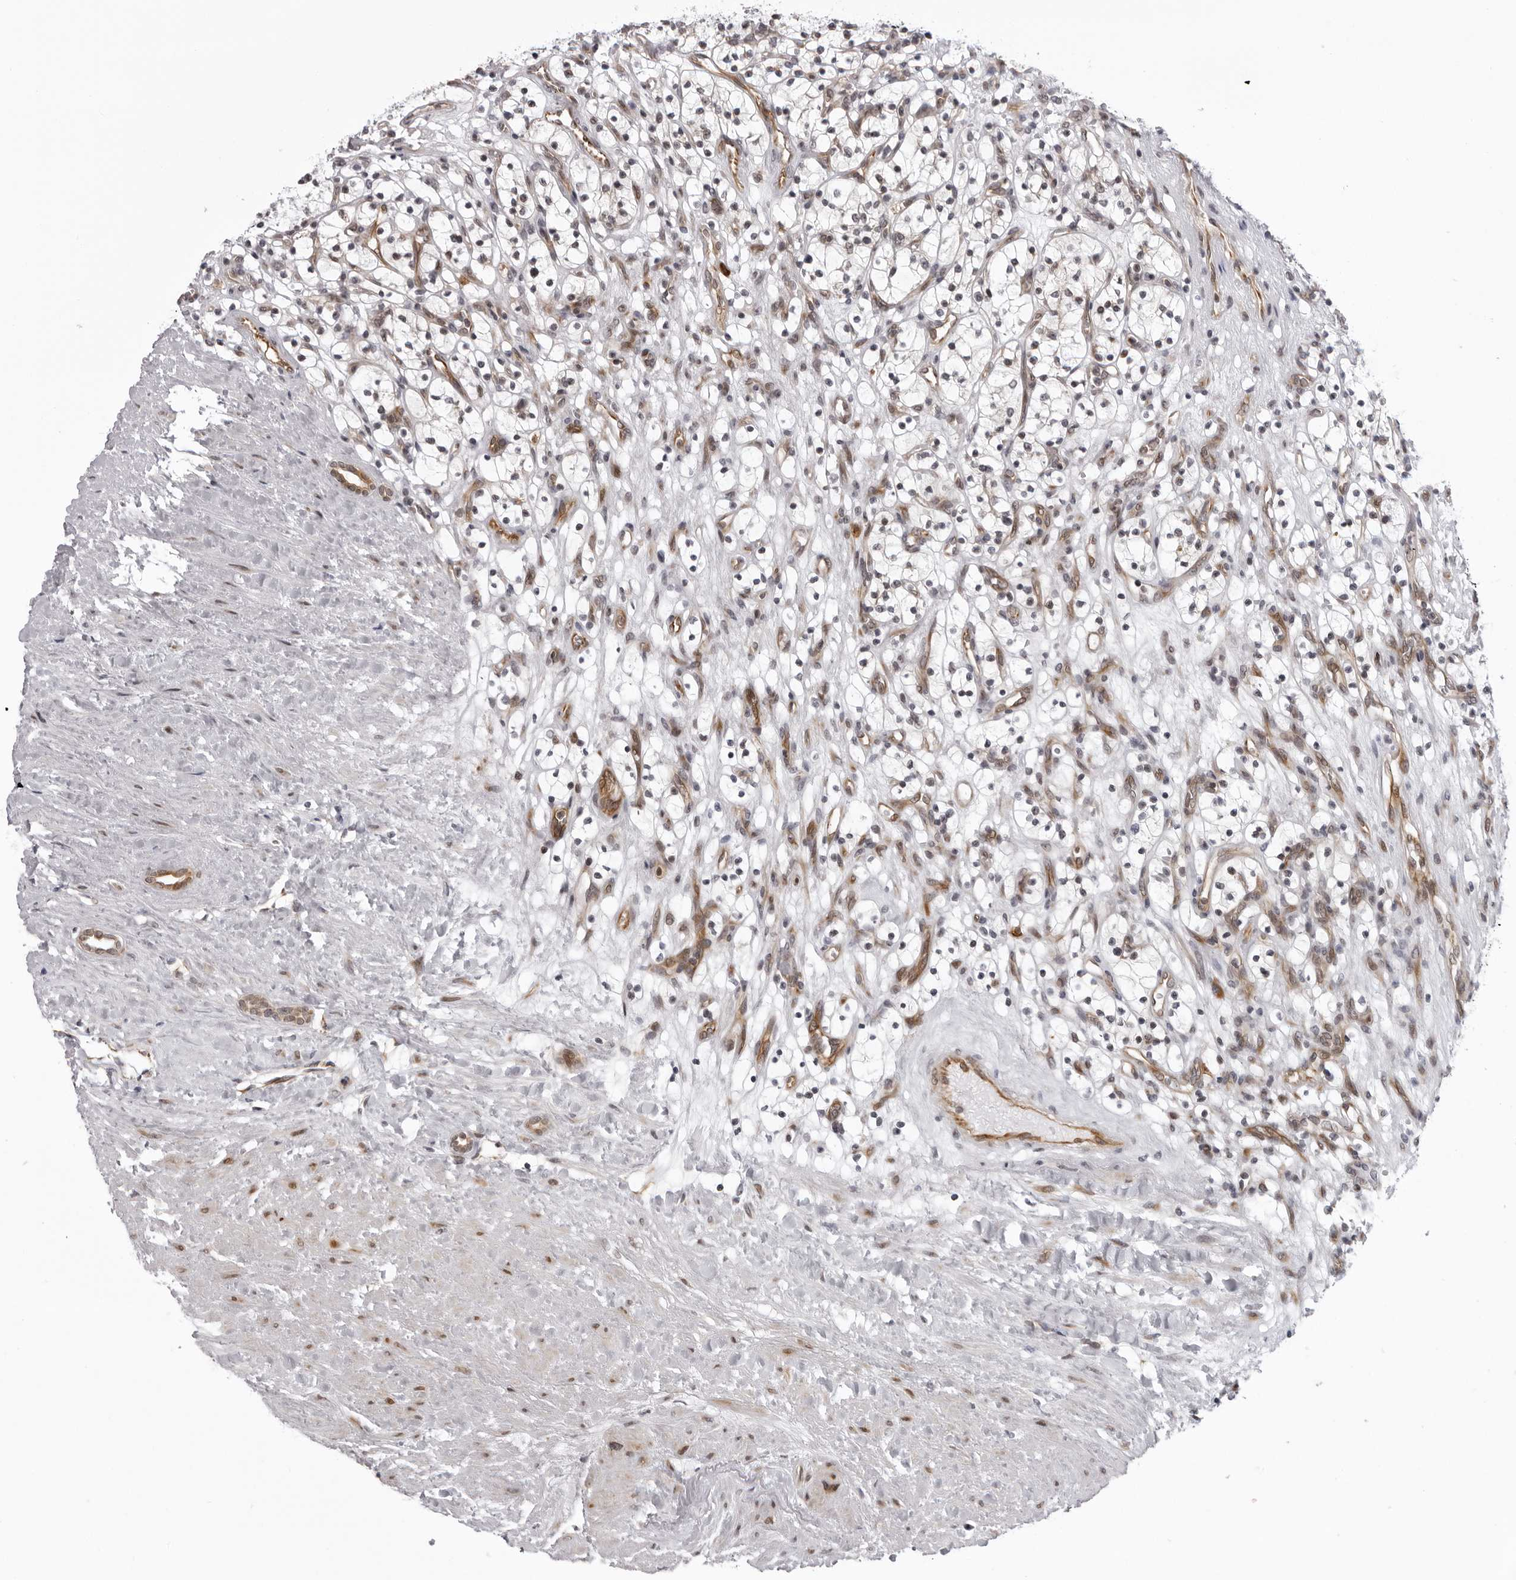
{"staining": {"intensity": "weak", "quantity": "<25%", "location": "cytoplasmic/membranous"}, "tissue": "renal cancer", "cell_type": "Tumor cells", "image_type": "cancer", "snomed": [{"axis": "morphology", "description": "Adenocarcinoma, NOS"}, {"axis": "topography", "description": "Kidney"}], "caption": "DAB immunohistochemical staining of renal cancer (adenocarcinoma) exhibits no significant positivity in tumor cells.", "gene": "GCSAML", "patient": {"sex": "female", "age": 57}}